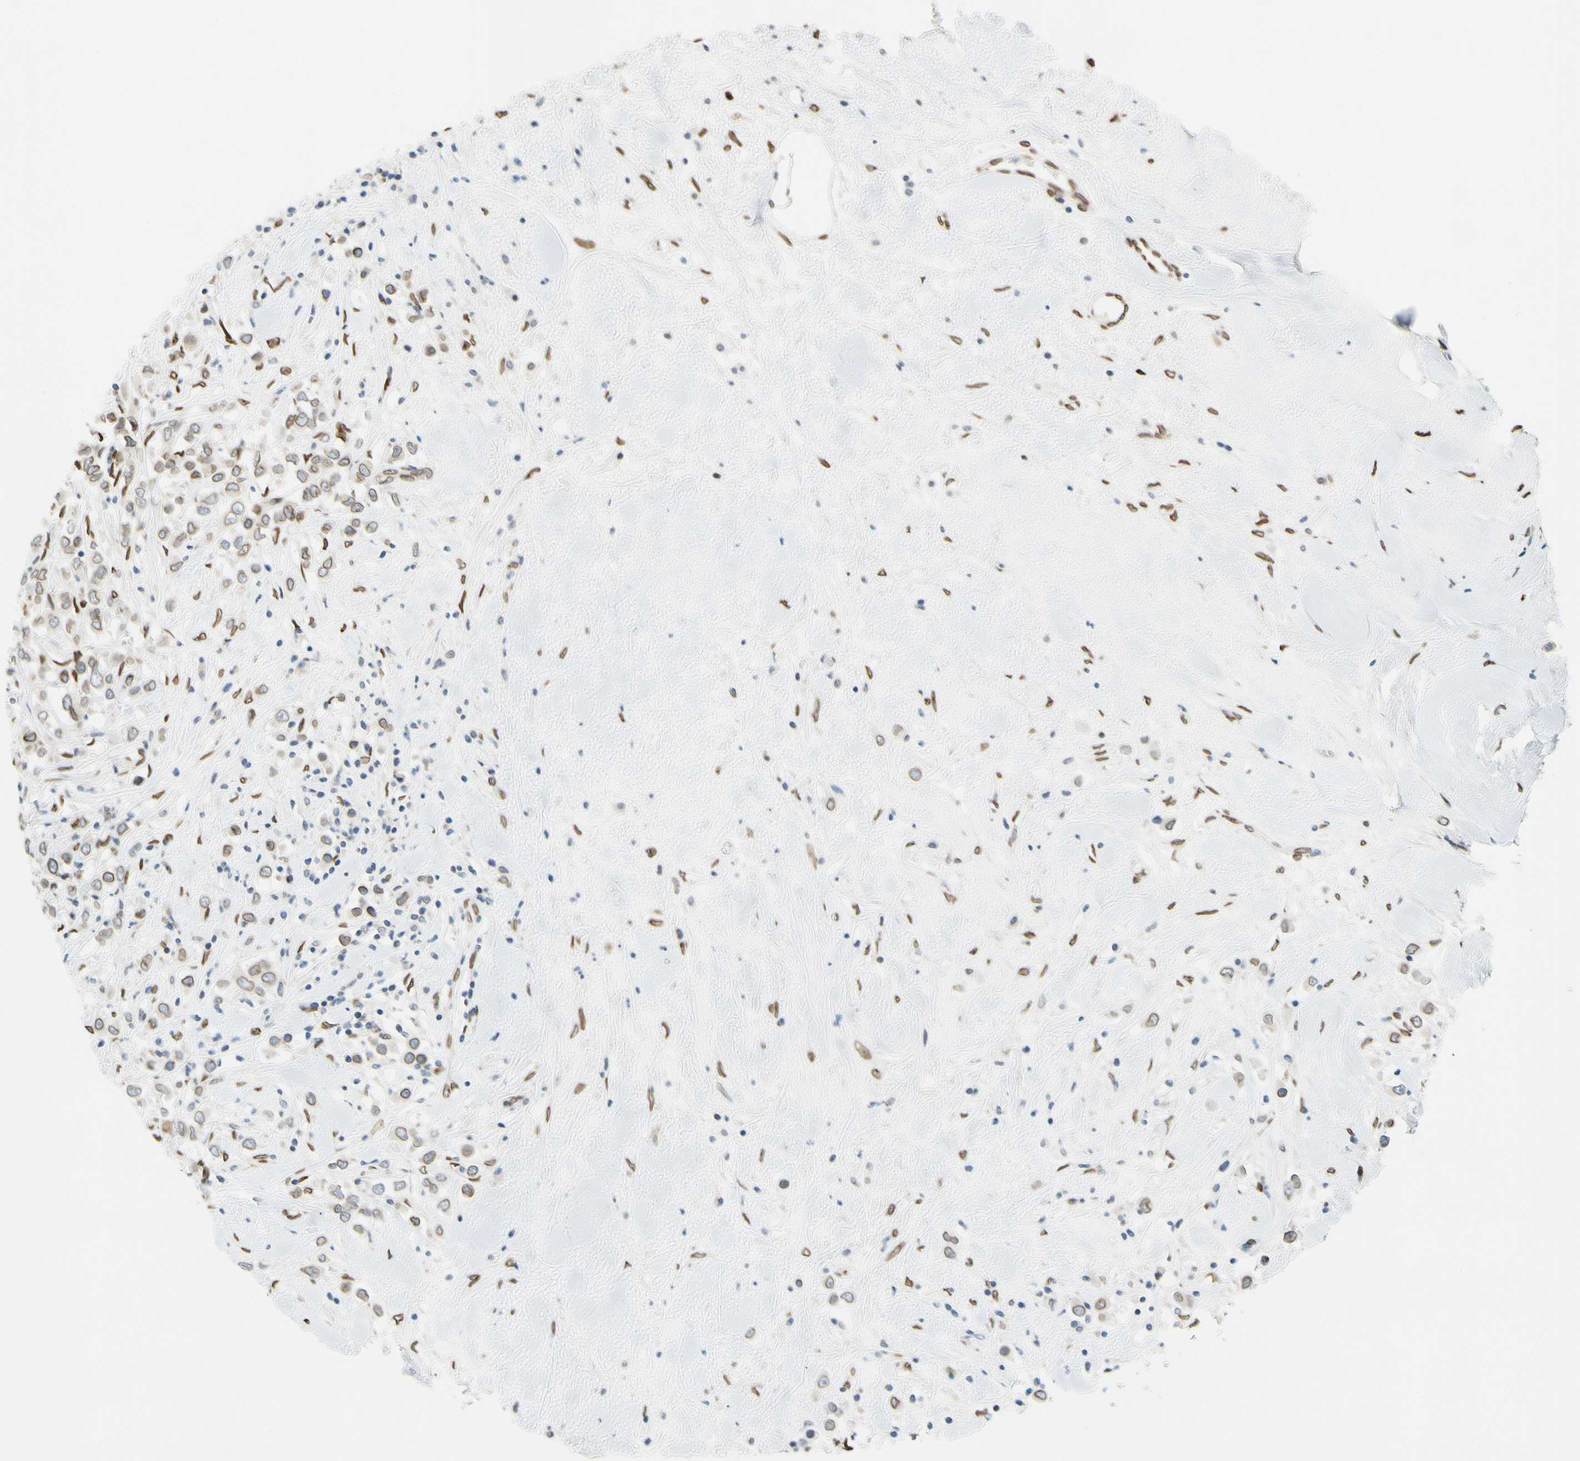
{"staining": {"intensity": "weak", "quantity": "25%-75%", "location": "cytoplasmic/membranous,nuclear"}, "tissue": "breast cancer", "cell_type": "Tumor cells", "image_type": "cancer", "snomed": [{"axis": "morphology", "description": "Duct carcinoma"}, {"axis": "topography", "description": "Breast"}], "caption": "Immunohistochemical staining of infiltrating ductal carcinoma (breast) shows low levels of weak cytoplasmic/membranous and nuclear positivity in approximately 25%-75% of tumor cells.", "gene": "SUN1", "patient": {"sex": "female", "age": 61}}